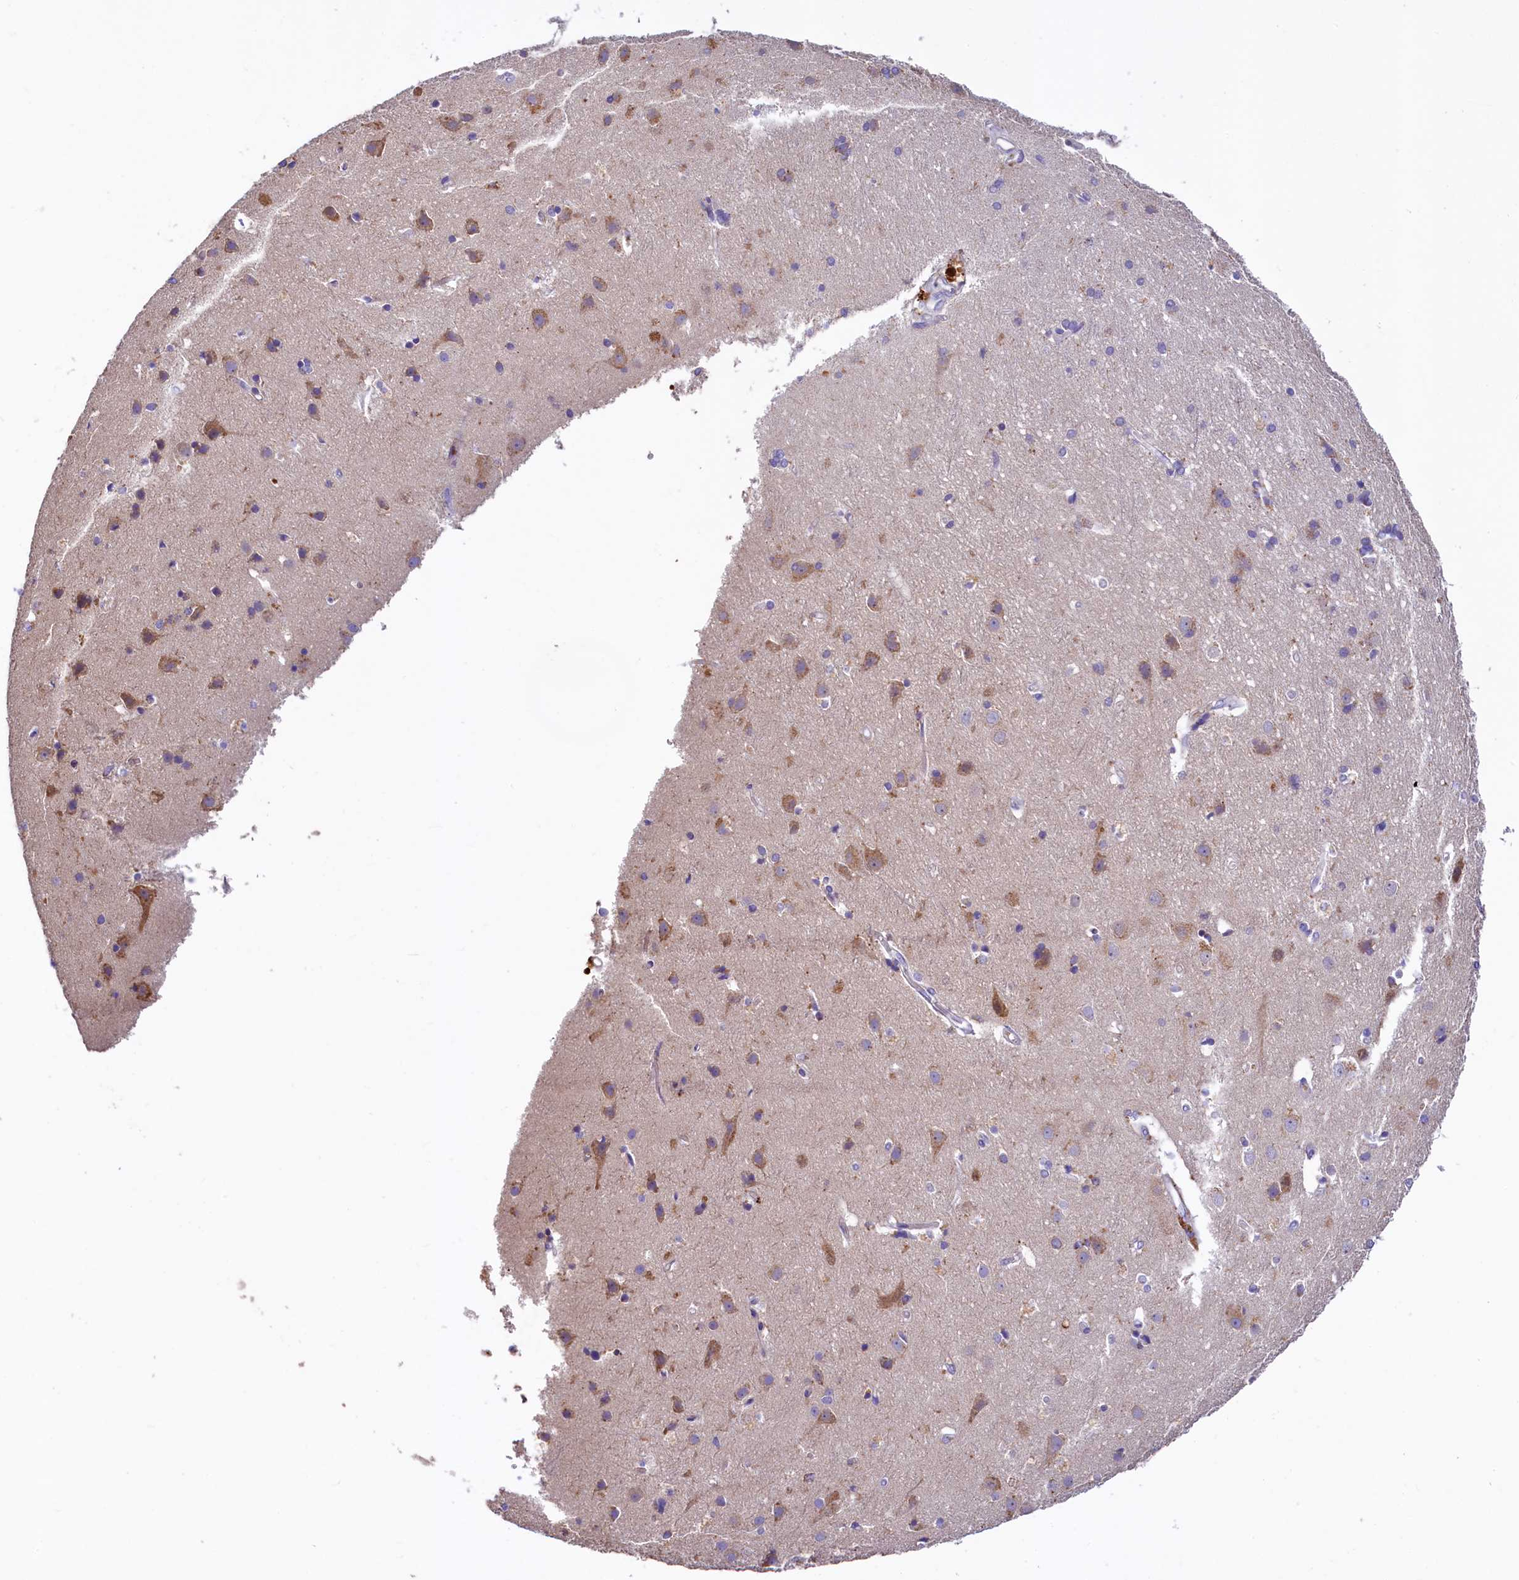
{"staining": {"intensity": "negative", "quantity": "none", "location": "none"}, "tissue": "cerebral cortex", "cell_type": "Endothelial cells", "image_type": "normal", "snomed": [{"axis": "morphology", "description": "Normal tissue, NOS"}, {"axis": "topography", "description": "Cerebral cortex"}], "caption": "An immunohistochemistry (IHC) image of normal cerebral cortex is shown. There is no staining in endothelial cells of cerebral cortex. Nuclei are stained in blue.", "gene": "HPS6", "patient": {"sex": "male", "age": 54}}